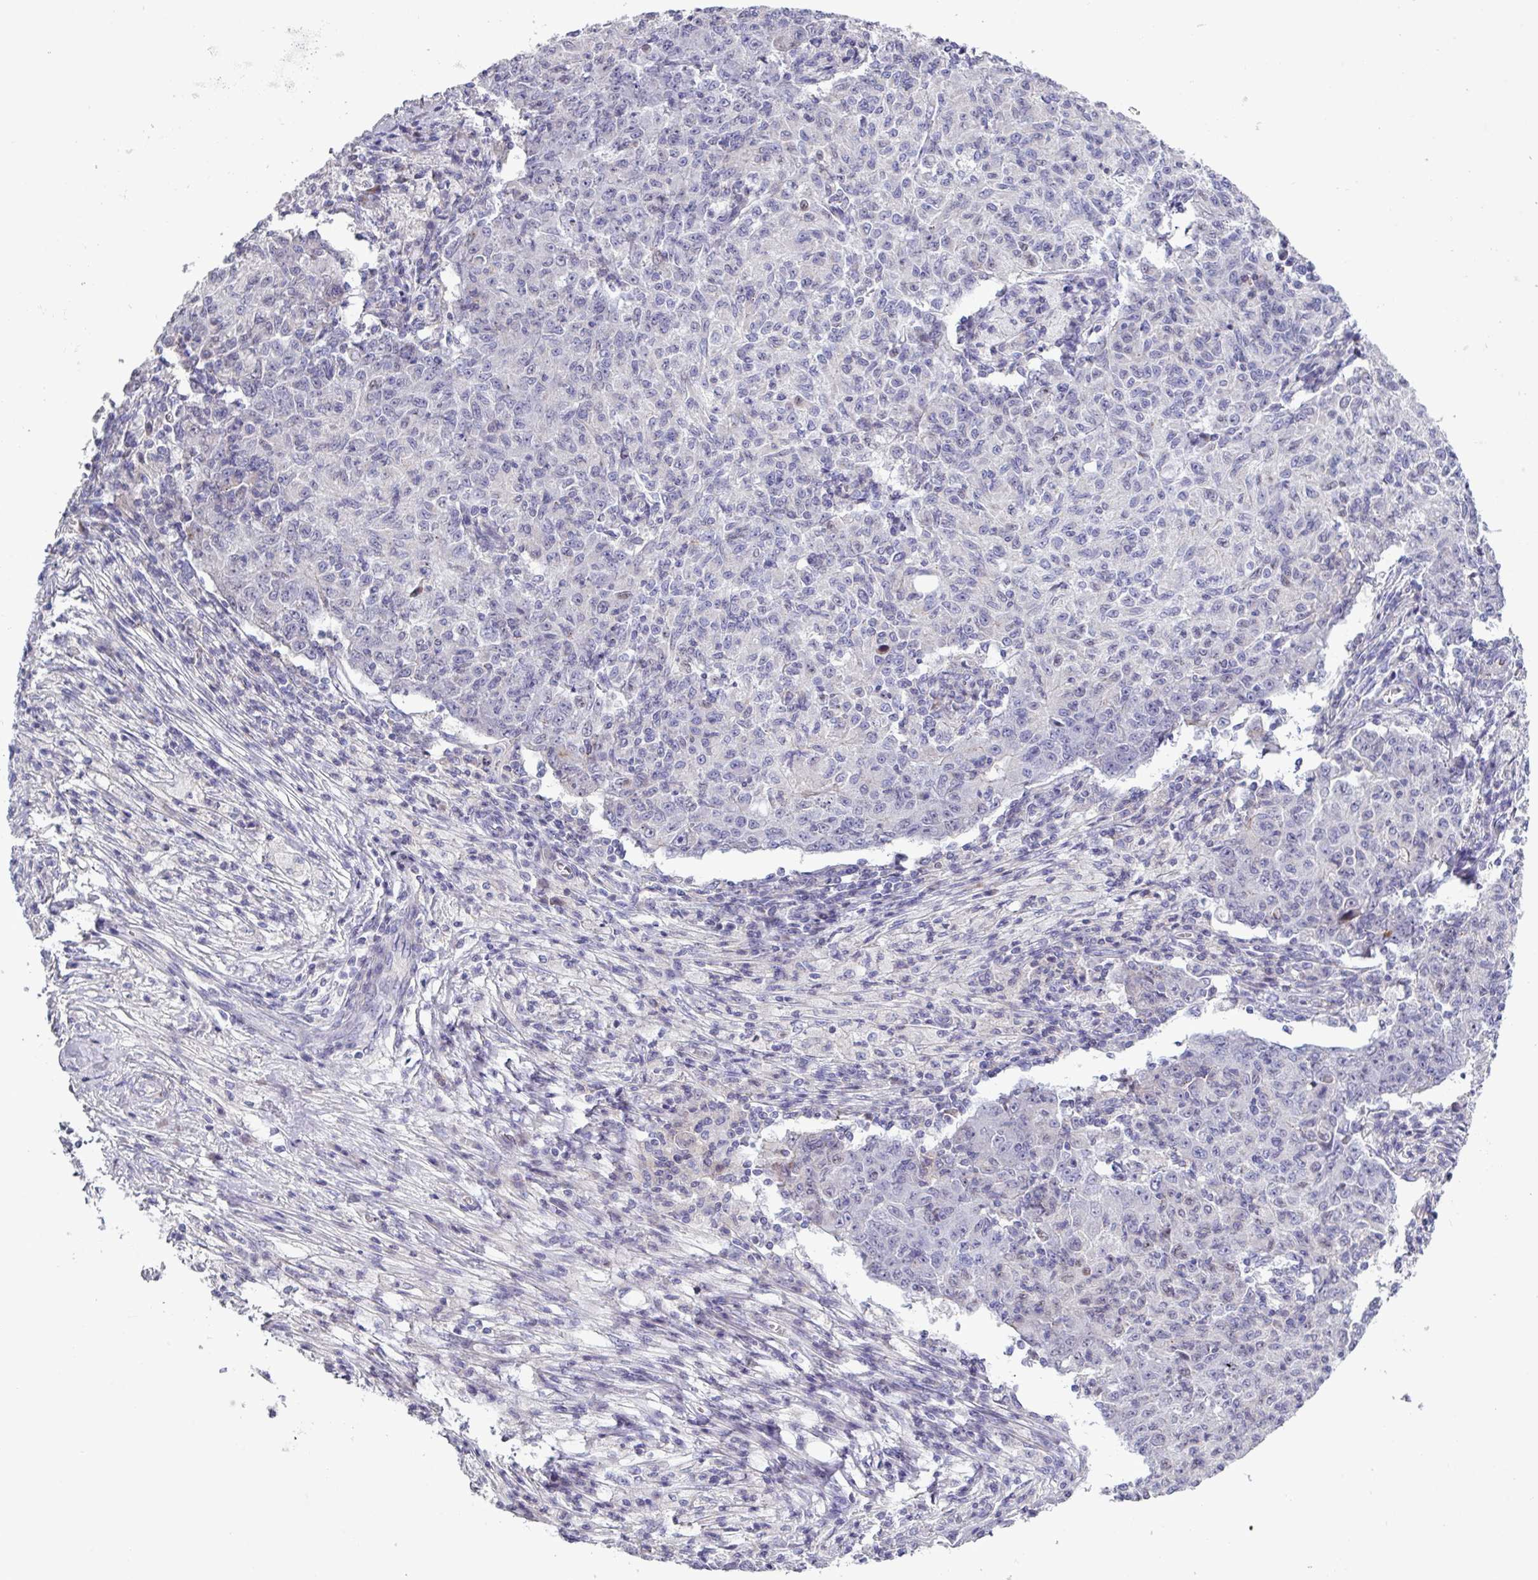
{"staining": {"intensity": "negative", "quantity": "none", "location": "none"}, "tissue": "ovarian cancer", "cell_type": "Tumor cells", "image_type": "cancer", "snomed": [{"axis": "morphology", "description": "Carcinoma, endometroid"}, {"axis": "topography", "description": "Ovary"}], "caption": "This is an immunohistochemistry image of ovarian cancer (endometroid carcinoma). There is no positivity in tumor cells.", "gene": "TNFSF12", "patient": {"sex": "female", "age": 42}}